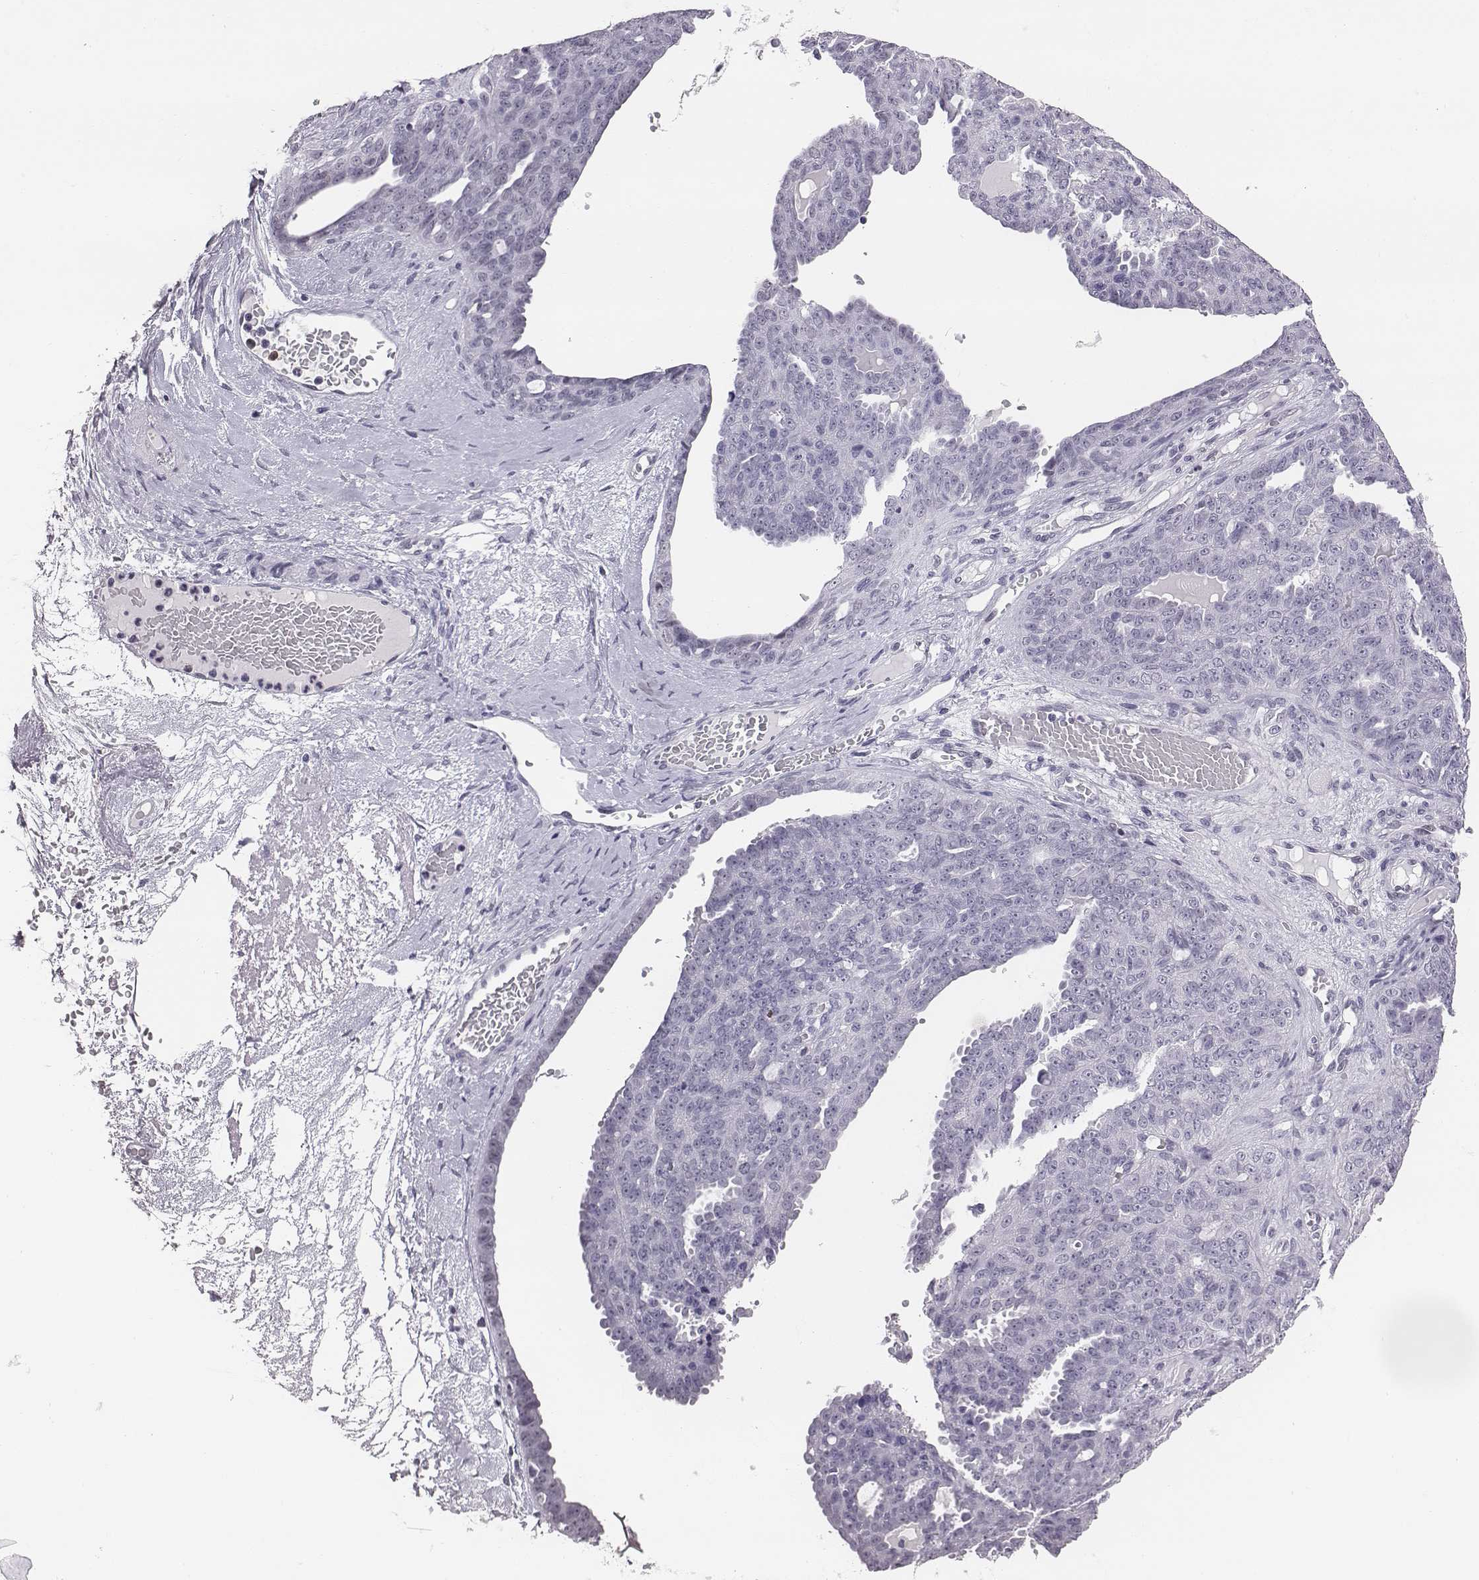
{"staining": {"intensity": "negative", "quantity": "none", "location": "none"}, "tissue": "ovarian cancer", "cell_type": "Tumor cells", "image_type": "cancer", "snomed": [{"axis": "morphology", "description": "Cystadenocarcinoma, serous, NOS"}, {"axis": "topography", "description": "Ovary"}], "caption": "Immunohistochemistry (IHC) of ovarian cancer (serous cystadenocarcinoma) reveals no staining in tumor cells.", "gene": "ACOD1", "patient": {"sex": "female", "age": 71}}